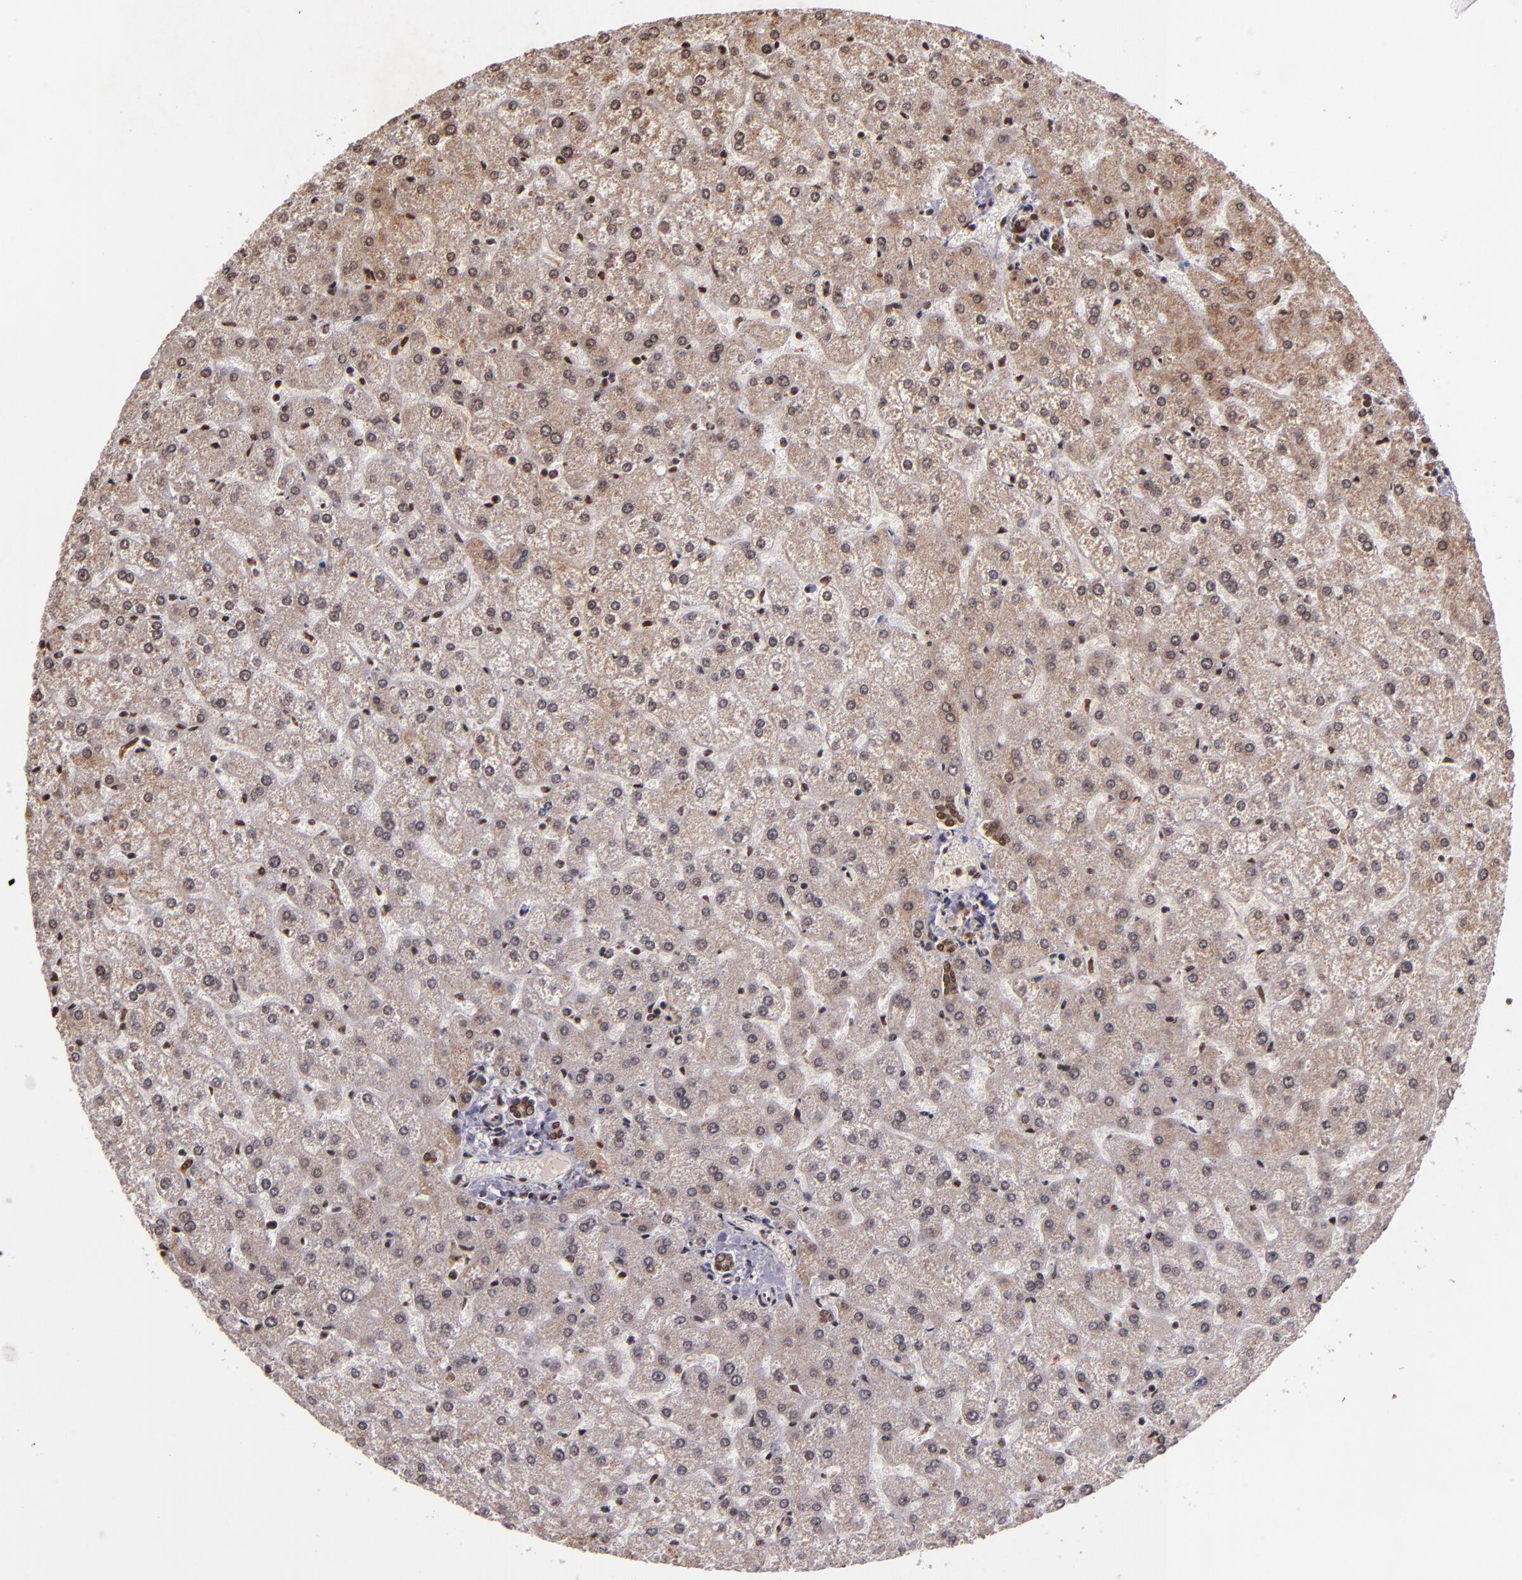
{"staining": {"intensity": "moderate", "quantity": ">75%", "location": "cytoplasmic/membranous,nuclear"}, "tissue": "liver", "cell_type": "Cholangiocytes", "image_type": "normal", "snomed": [{"axis": "morphology", "description": "Normal tissue, NOS"}, {"axis": "topography", "description": "Liver"}], "caption": "The photomicrograph reveals a brown stain indicating the presence of a protein in the cytoplasmic/membranous,nuclear of cholangiocytes in liver. Using DAB (brown) and hematoxylin (blue) stains, captured at high magnification using brightfield microscopy.", "gene": "CUL3", "patient": {"sex": "female", "age": 32}}